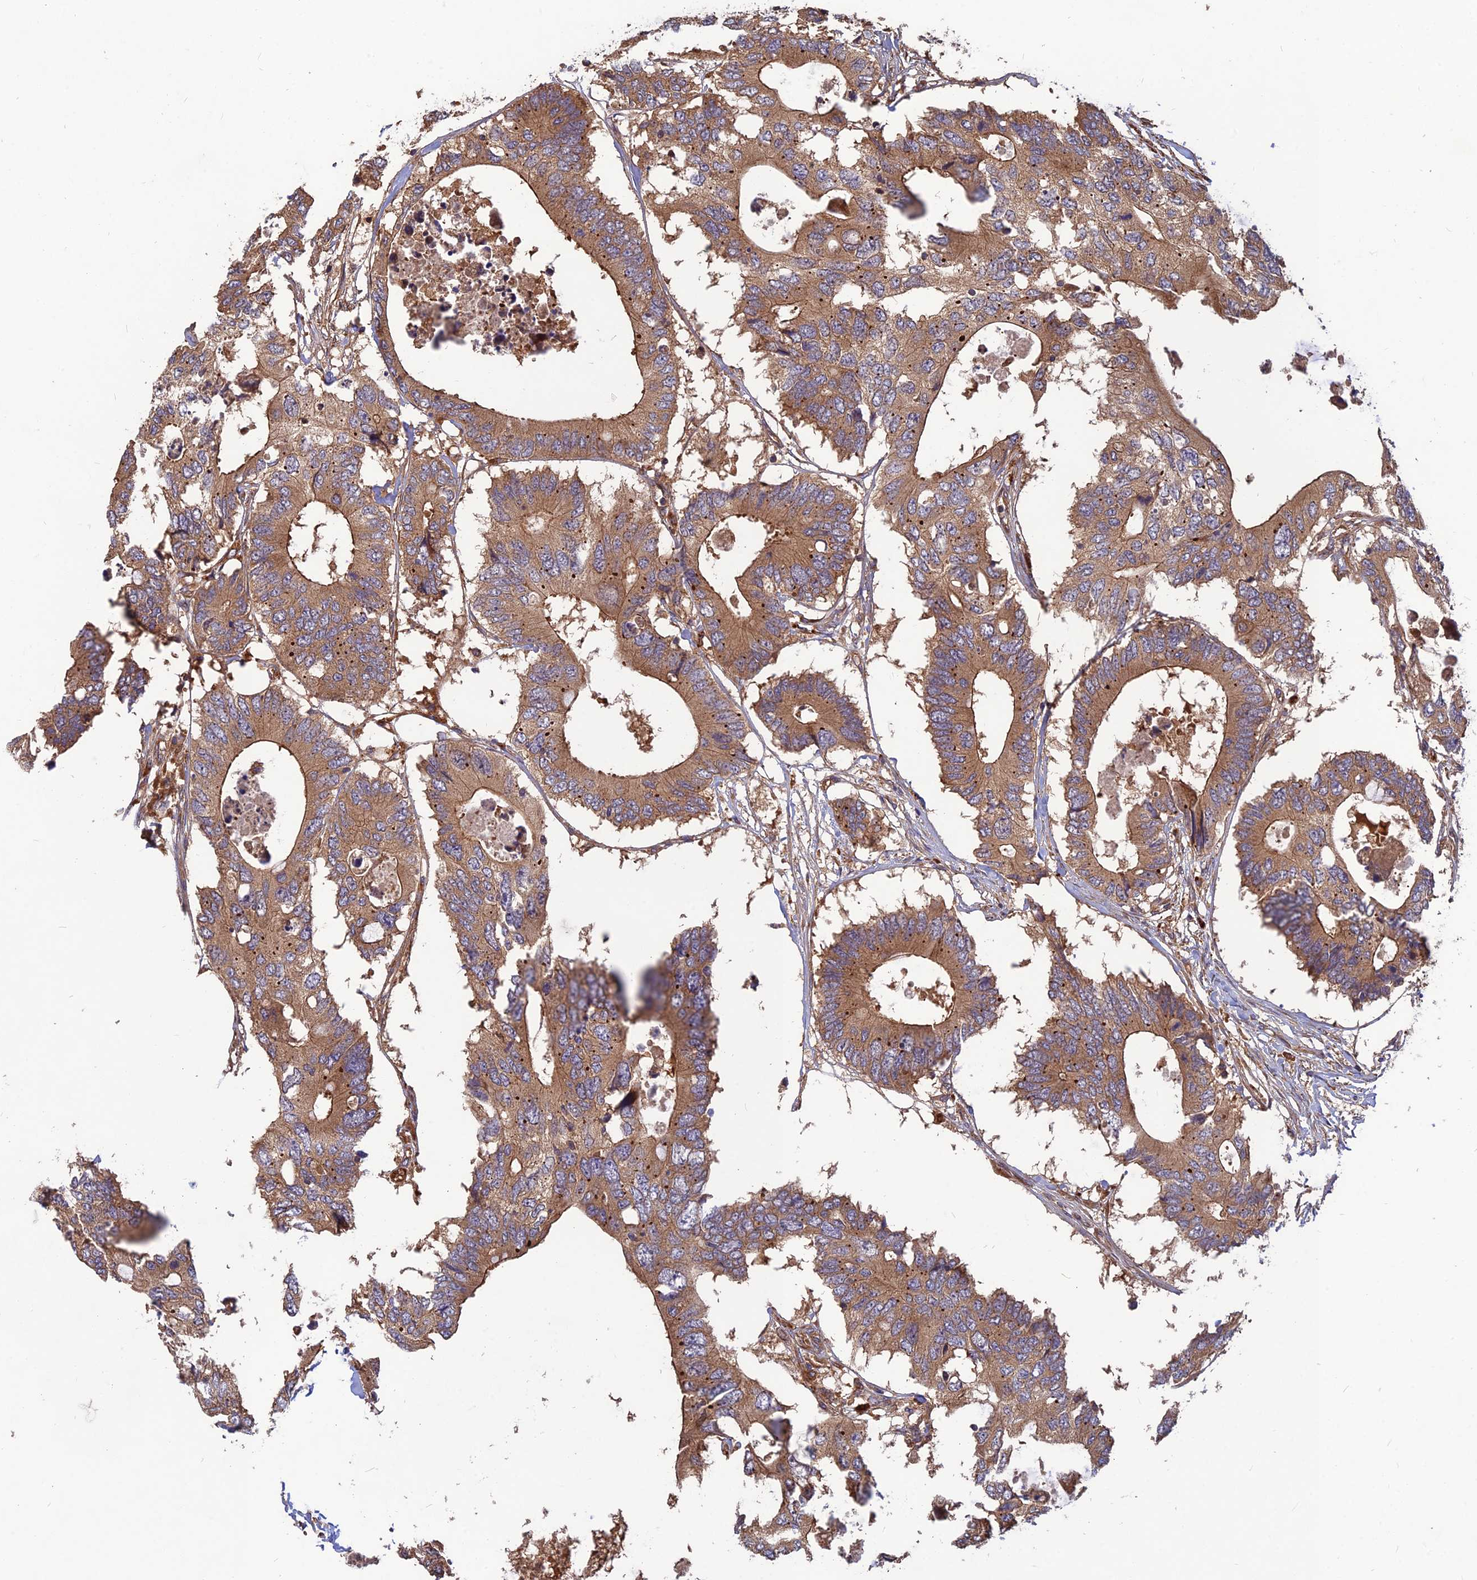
{"staining": {"intensity": "moderate", "quantity": ">75%", "location": "cytoplasmic/membranous"}, "tissue": "colorectal cancer", "cell_type": "Tumor cells", "image_type": "cancer", "snomed": [{"axis": "morphology", "description": "Adenocarcinoma, NOS"}, {"axis": "topography", "description": "Colon"}], "caption": "IHC (DAB (3,3'-diaminobenzidine)) staining of human colorectal cancer demonstrates moderate cytoplasmic/membranous protein staining in approximately >75% of tumor cells.", "gene": "RELCH", "patient": {"sex": "male", "age": 71}}